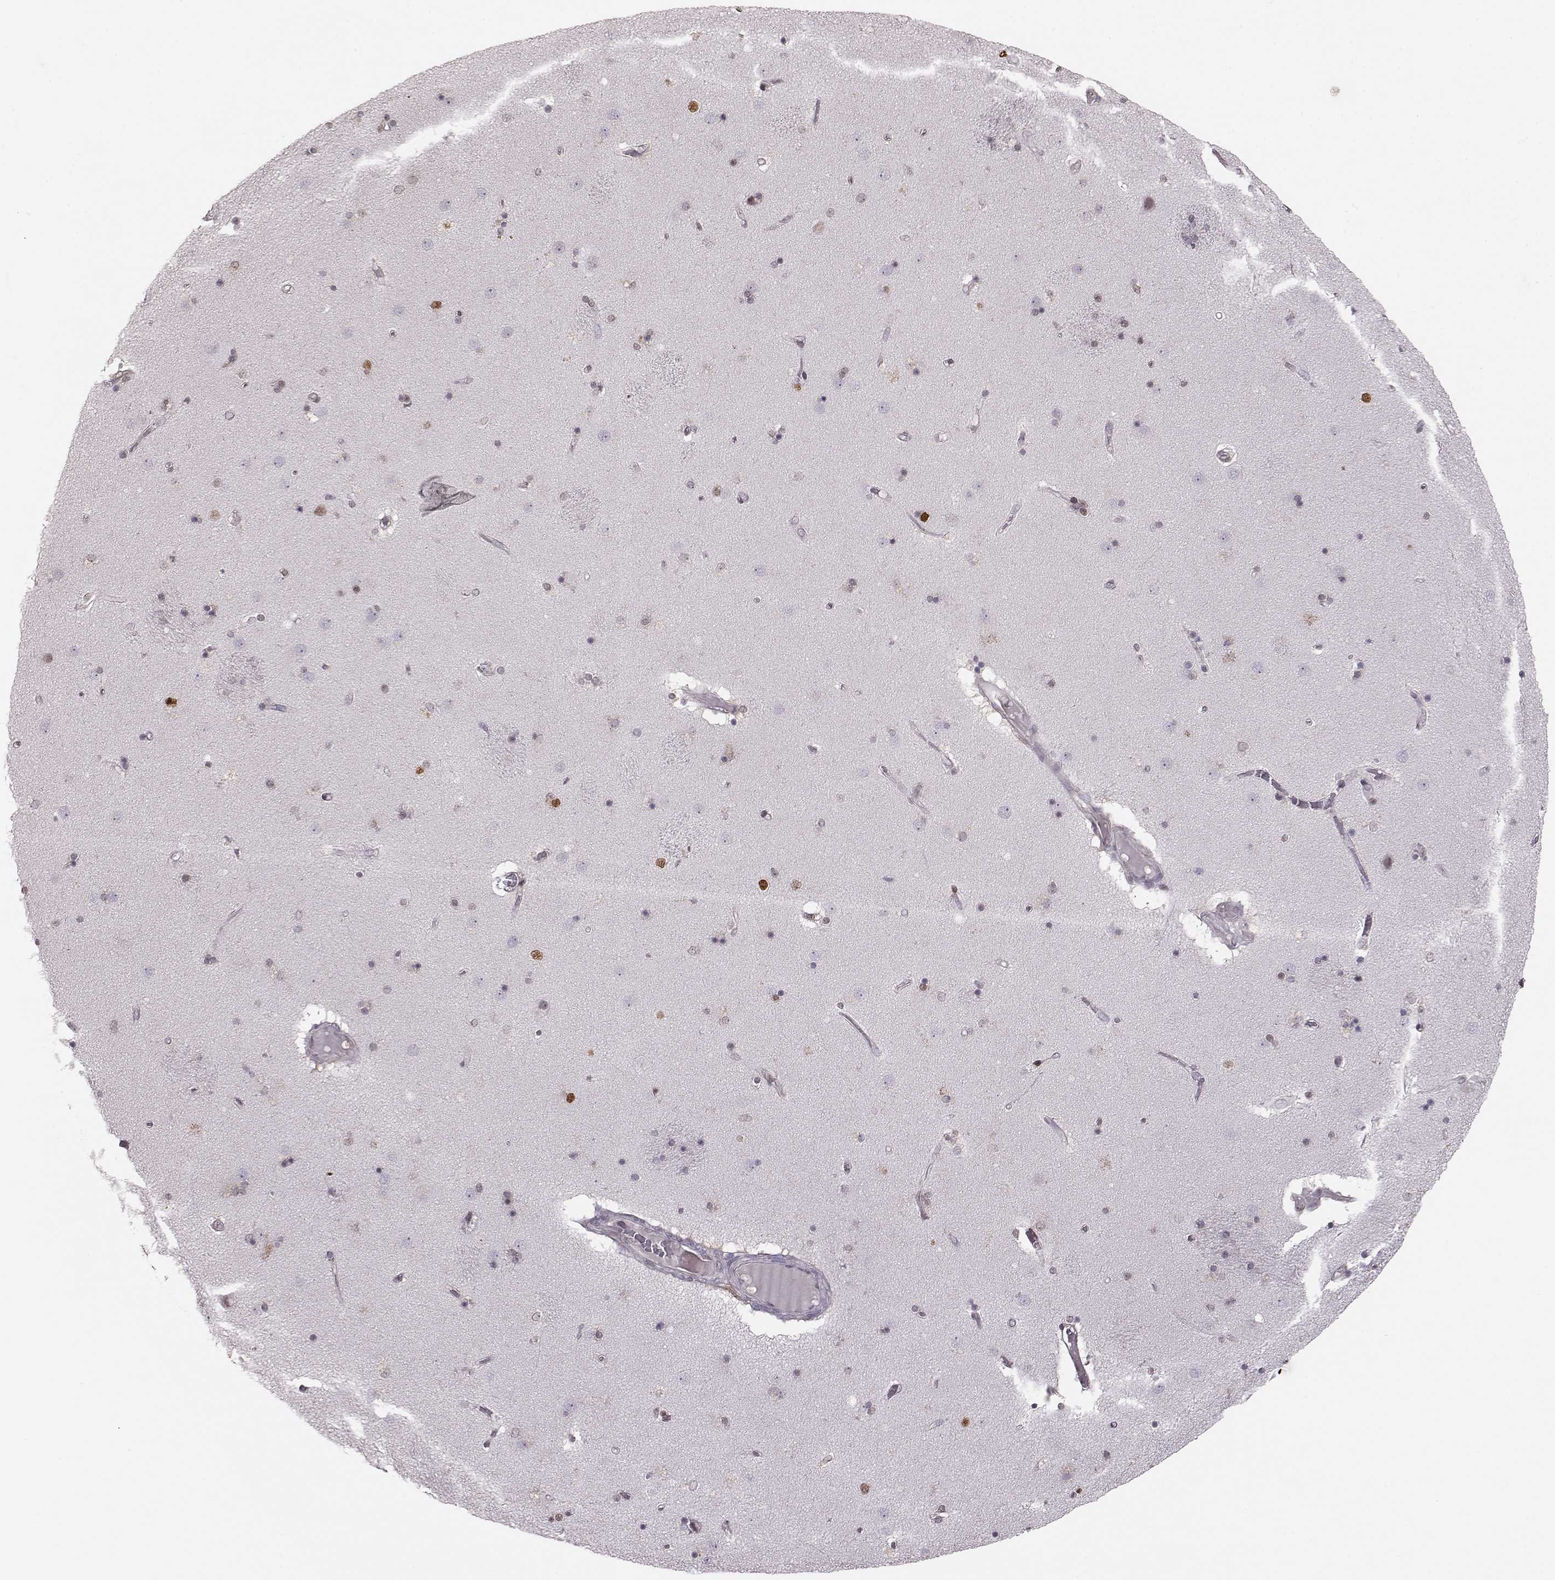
{"staining": {"intensity": "strong", "quantity": "<25%", "location": "nuclear"}, "tissue": "caudate", "cell_type": "Glial cells", "image_type": "normal", "snomed": [{"axis": "morphology", "description": "Normal tissue, NOS"}, {"axis": "topography", "description": "Lateral ventricle wall"}], "caption": "Immunohistochemical staining of unremarkable caudate shows medium levels of strong nuclear positivity in approximately <25% of glial cells.", "gene": "KLF6", "patient": {"sex": "male", "age": 54}}